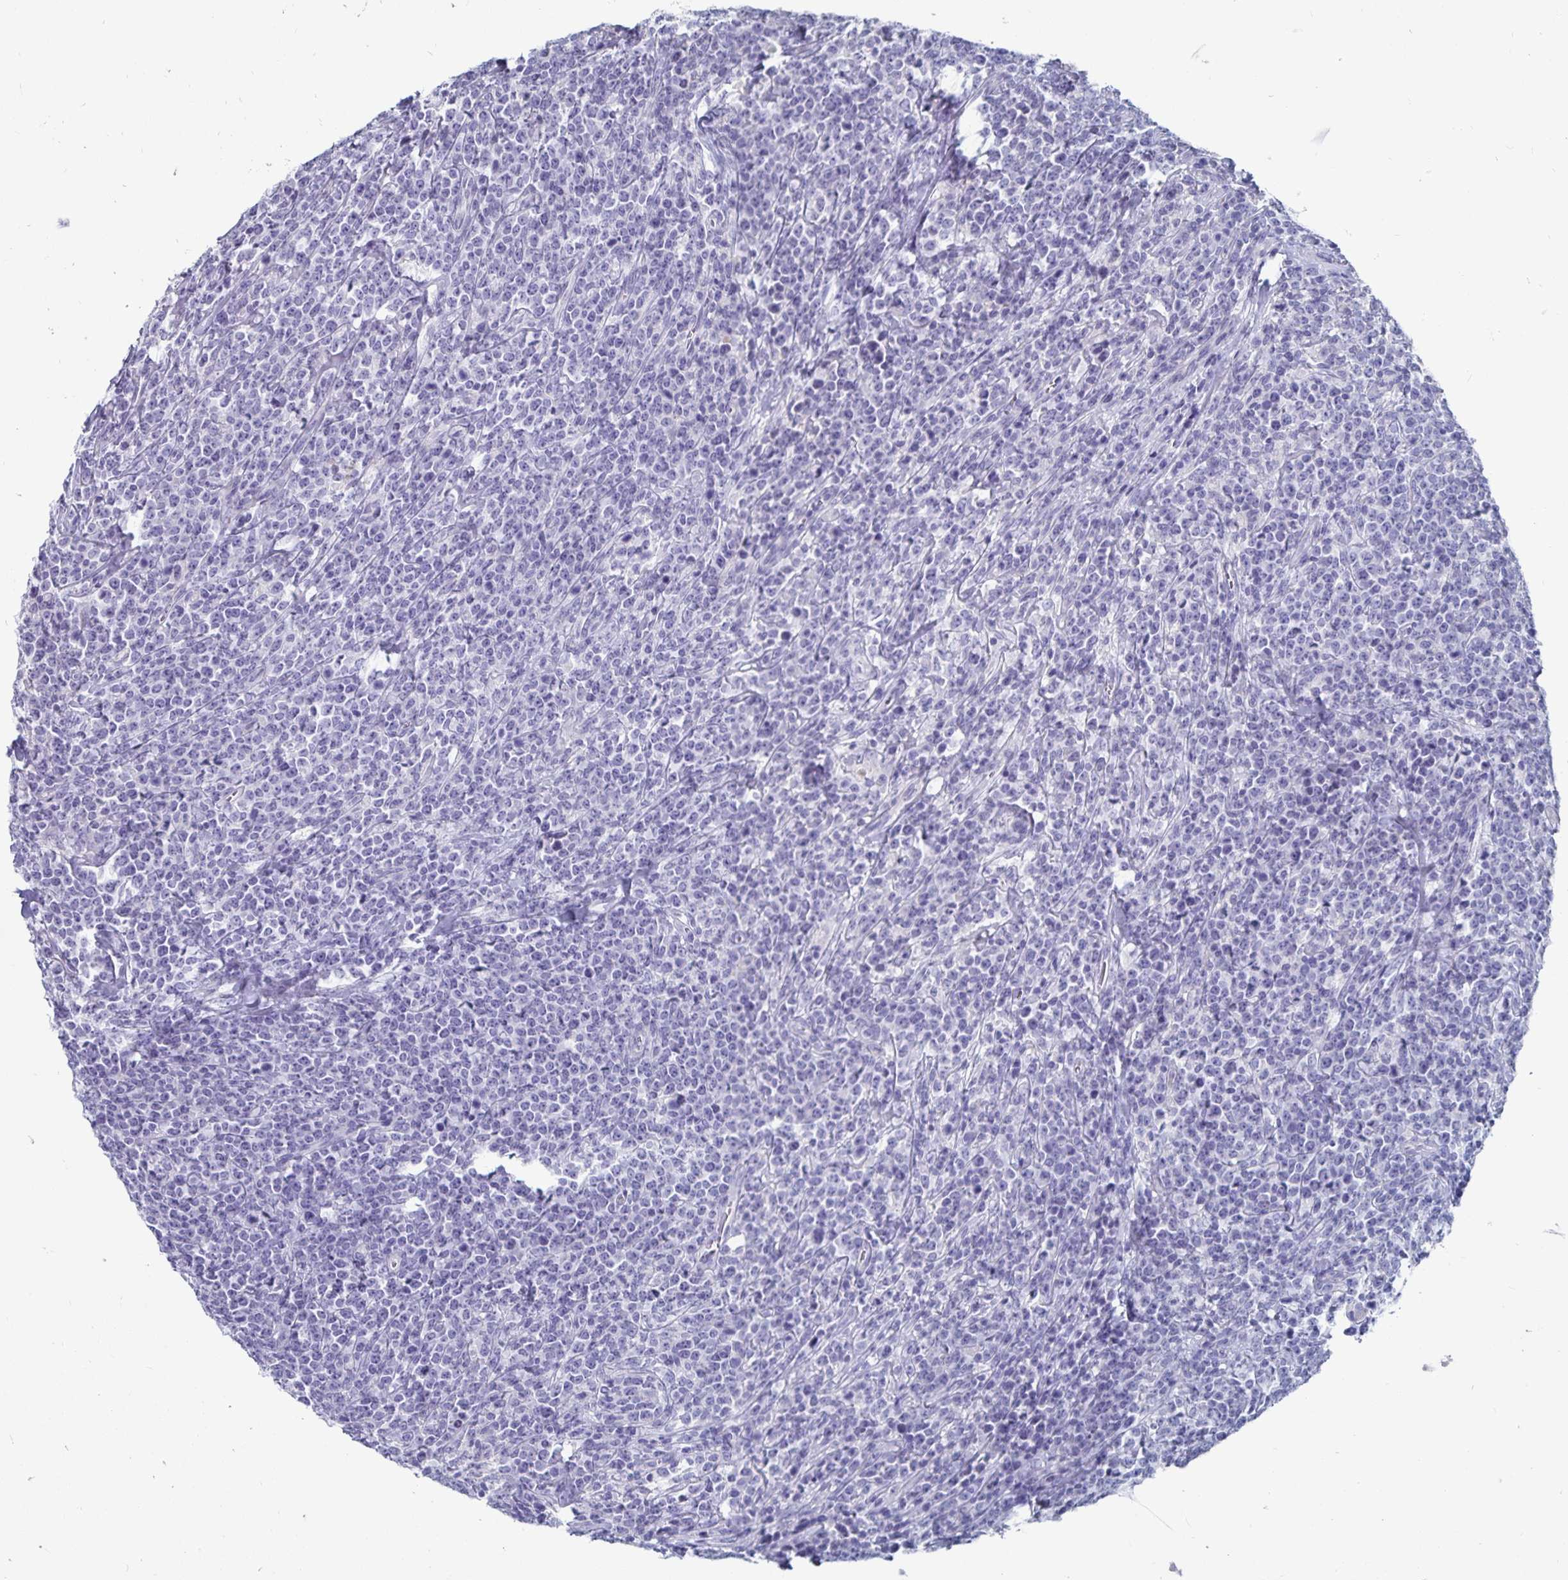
{"staining": {"intensity": "negative", "quantity": "none", "location": "none"}, "tissue": "lymphoma", "cell_type": "Tumor cells", "image_type": "cancer", "snomed": [{"axis": "morphology", "description": "Malignant lymphoma, non-Hodgkin's type, High grade"}, {"axis": "topography", "description": "Small intestine"}], "caption": "This is an immunohistochemistry photomicrograph of malignant lymphoma, non-Hodgkin's type (high-grade). There is no positivity in tumor cells.", "gene": "CFAP69", "patient": {"sex": "female", "age": 56}}